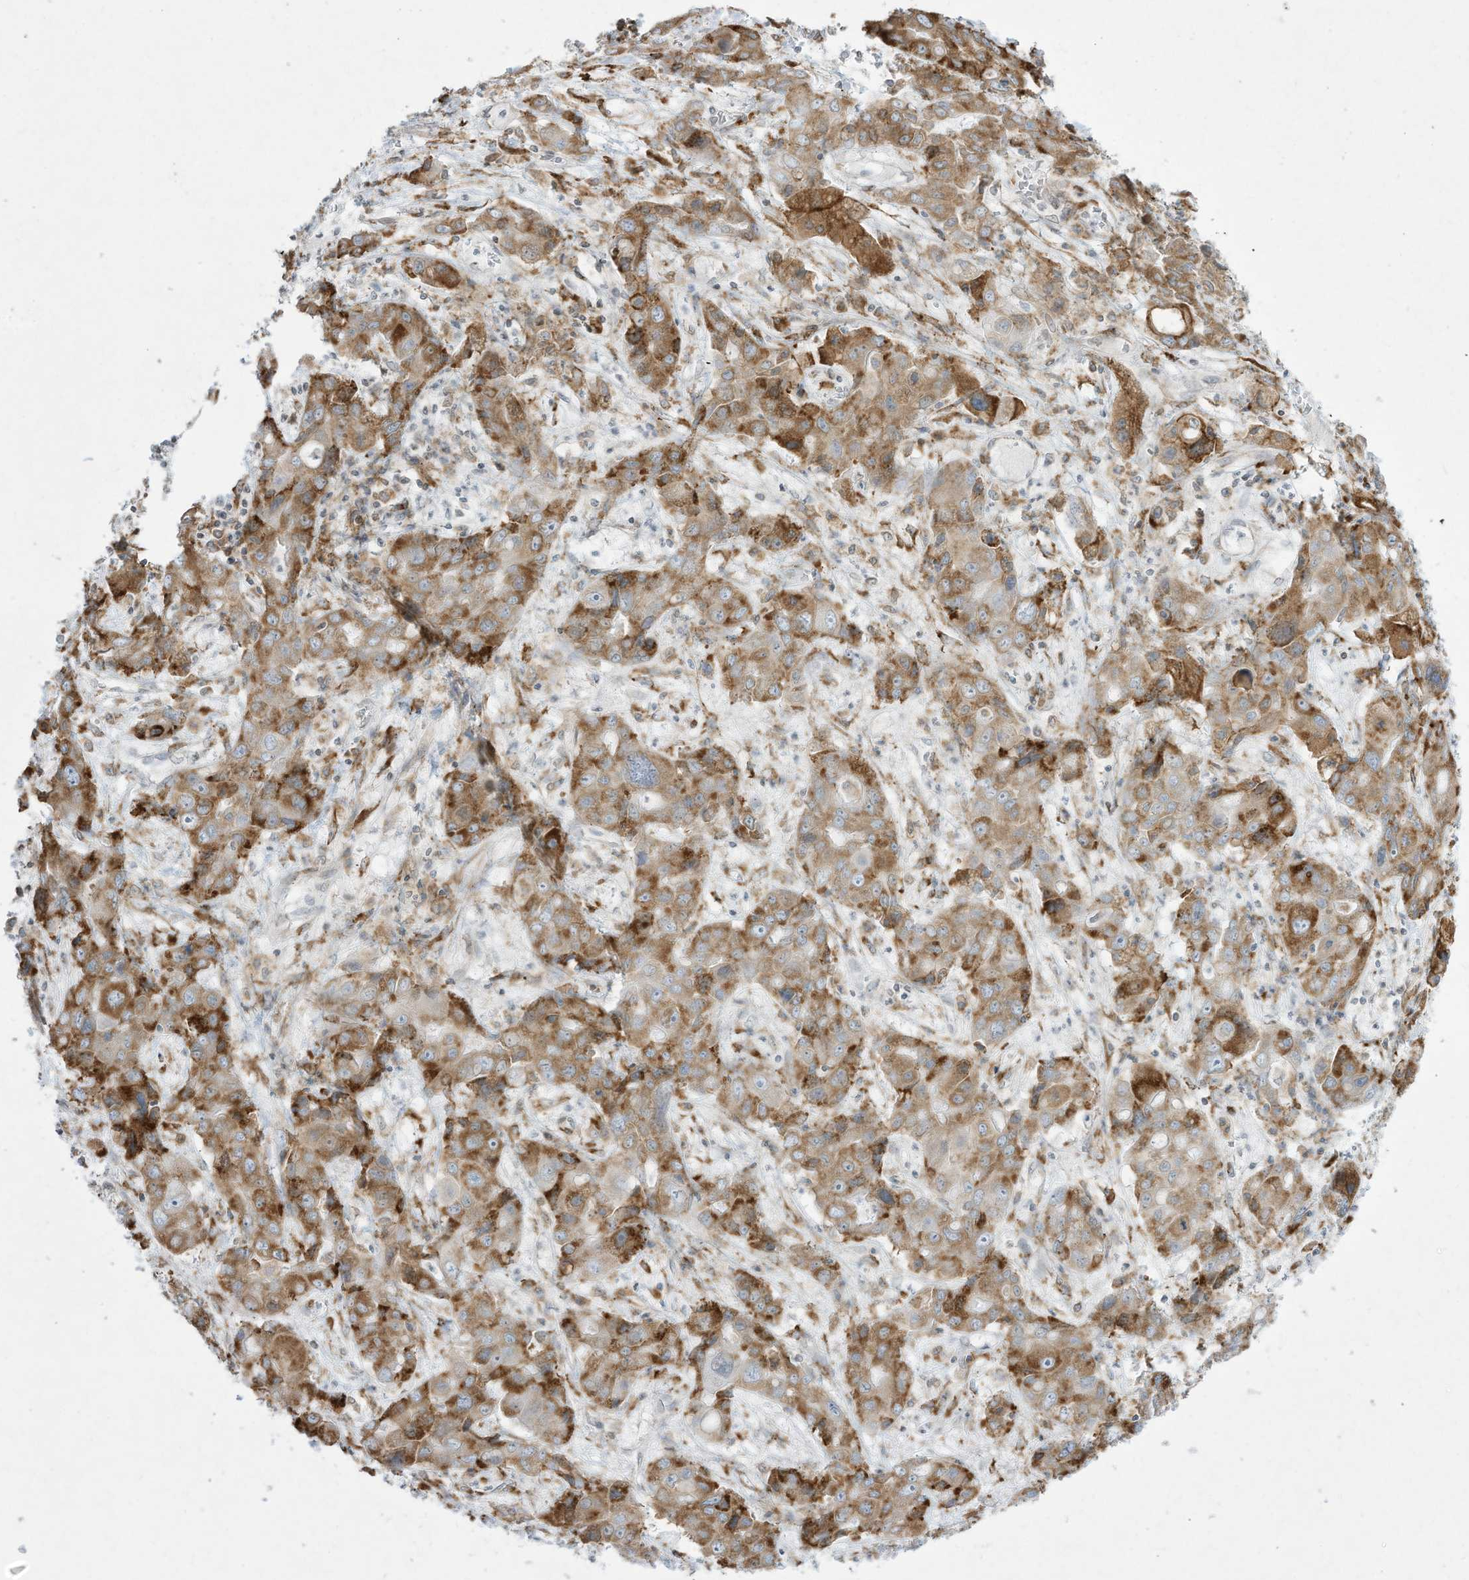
{"staining": {"intensity": "moderate", "quantity": ">75%", "location": "cytoplasmic/membranous"}, "tissue": "liver cancer", "cell_type": "Tumor cells", "image_type": "cancer", "snomed": [{"axis": "morphology", "description": "Cholangiocarcinoma"}, {"axis": "topography", "description": "Liver"}], "caption": "Immunohistochemical staining of liver cholangiocarcinoma exhibits moderate cytoplasmic/membranous protein positivity in approximately >75% of tumor cells.", "gene": "PTK6", "patient": {"sex": "male", "age": 67}}